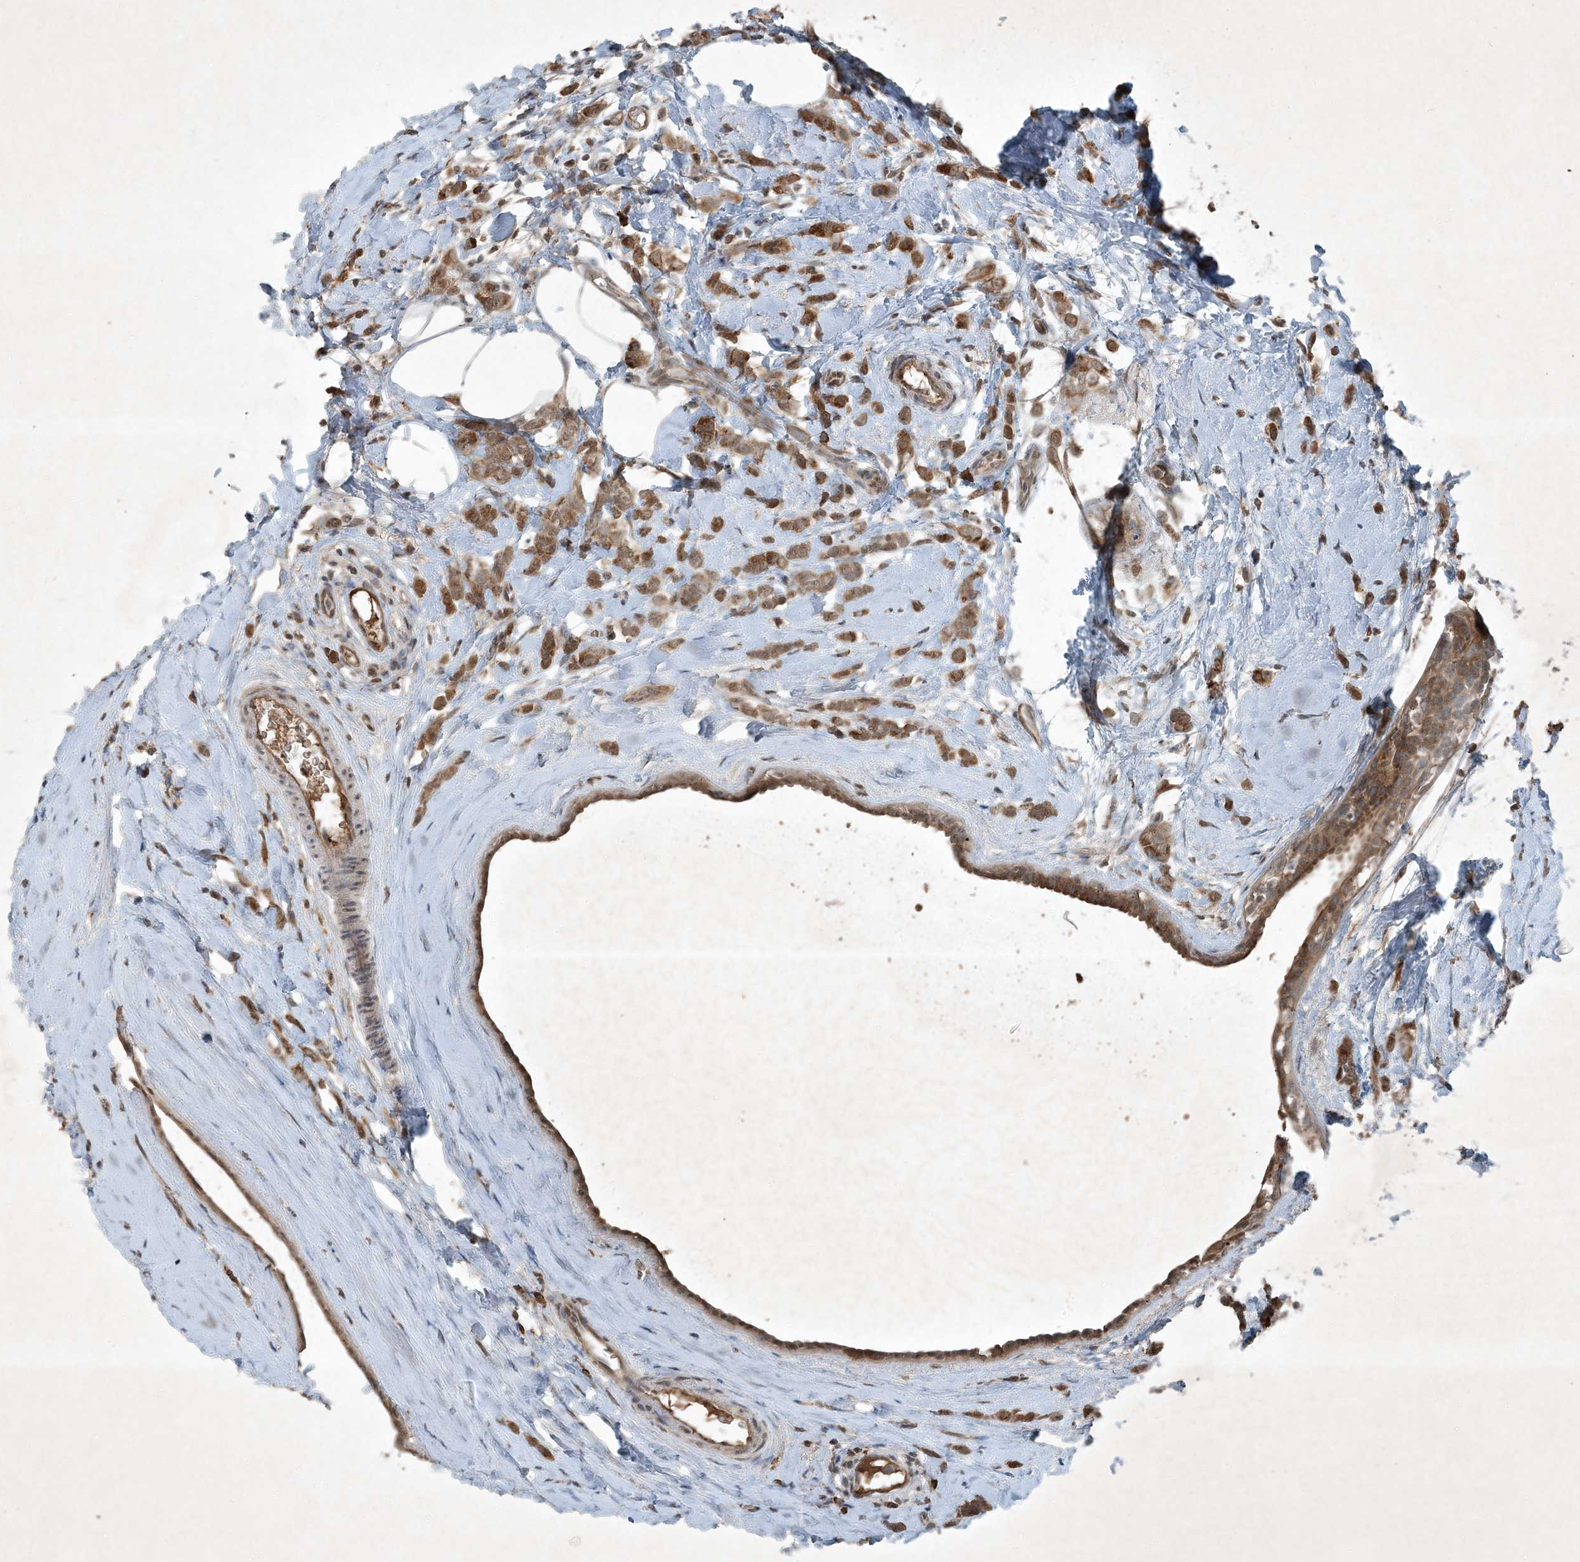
{"staining": {"intensity": "moderate", "quantity": ">75%", "location": "cytoplasmic/membranous"}, "tissue": "breast cancer", "cell_type": "Tumor cells", "image_type": "cancer", "snomed": [{"axis": "morphology", "description": "Lobular carcinoma"}, {"axis": "topography", "description": "Breast"}], "caption": "Brown immunohistochemical staining in human lobular carcinoma (breast) reveals moderate cytoplasmic/membranous staining in approximately >75% of tumor cells. (Brightfield microscopy of DAB IHC at high magnification).", "gene": "MDN1", "patient": {"sex": "female", "age": 47}}